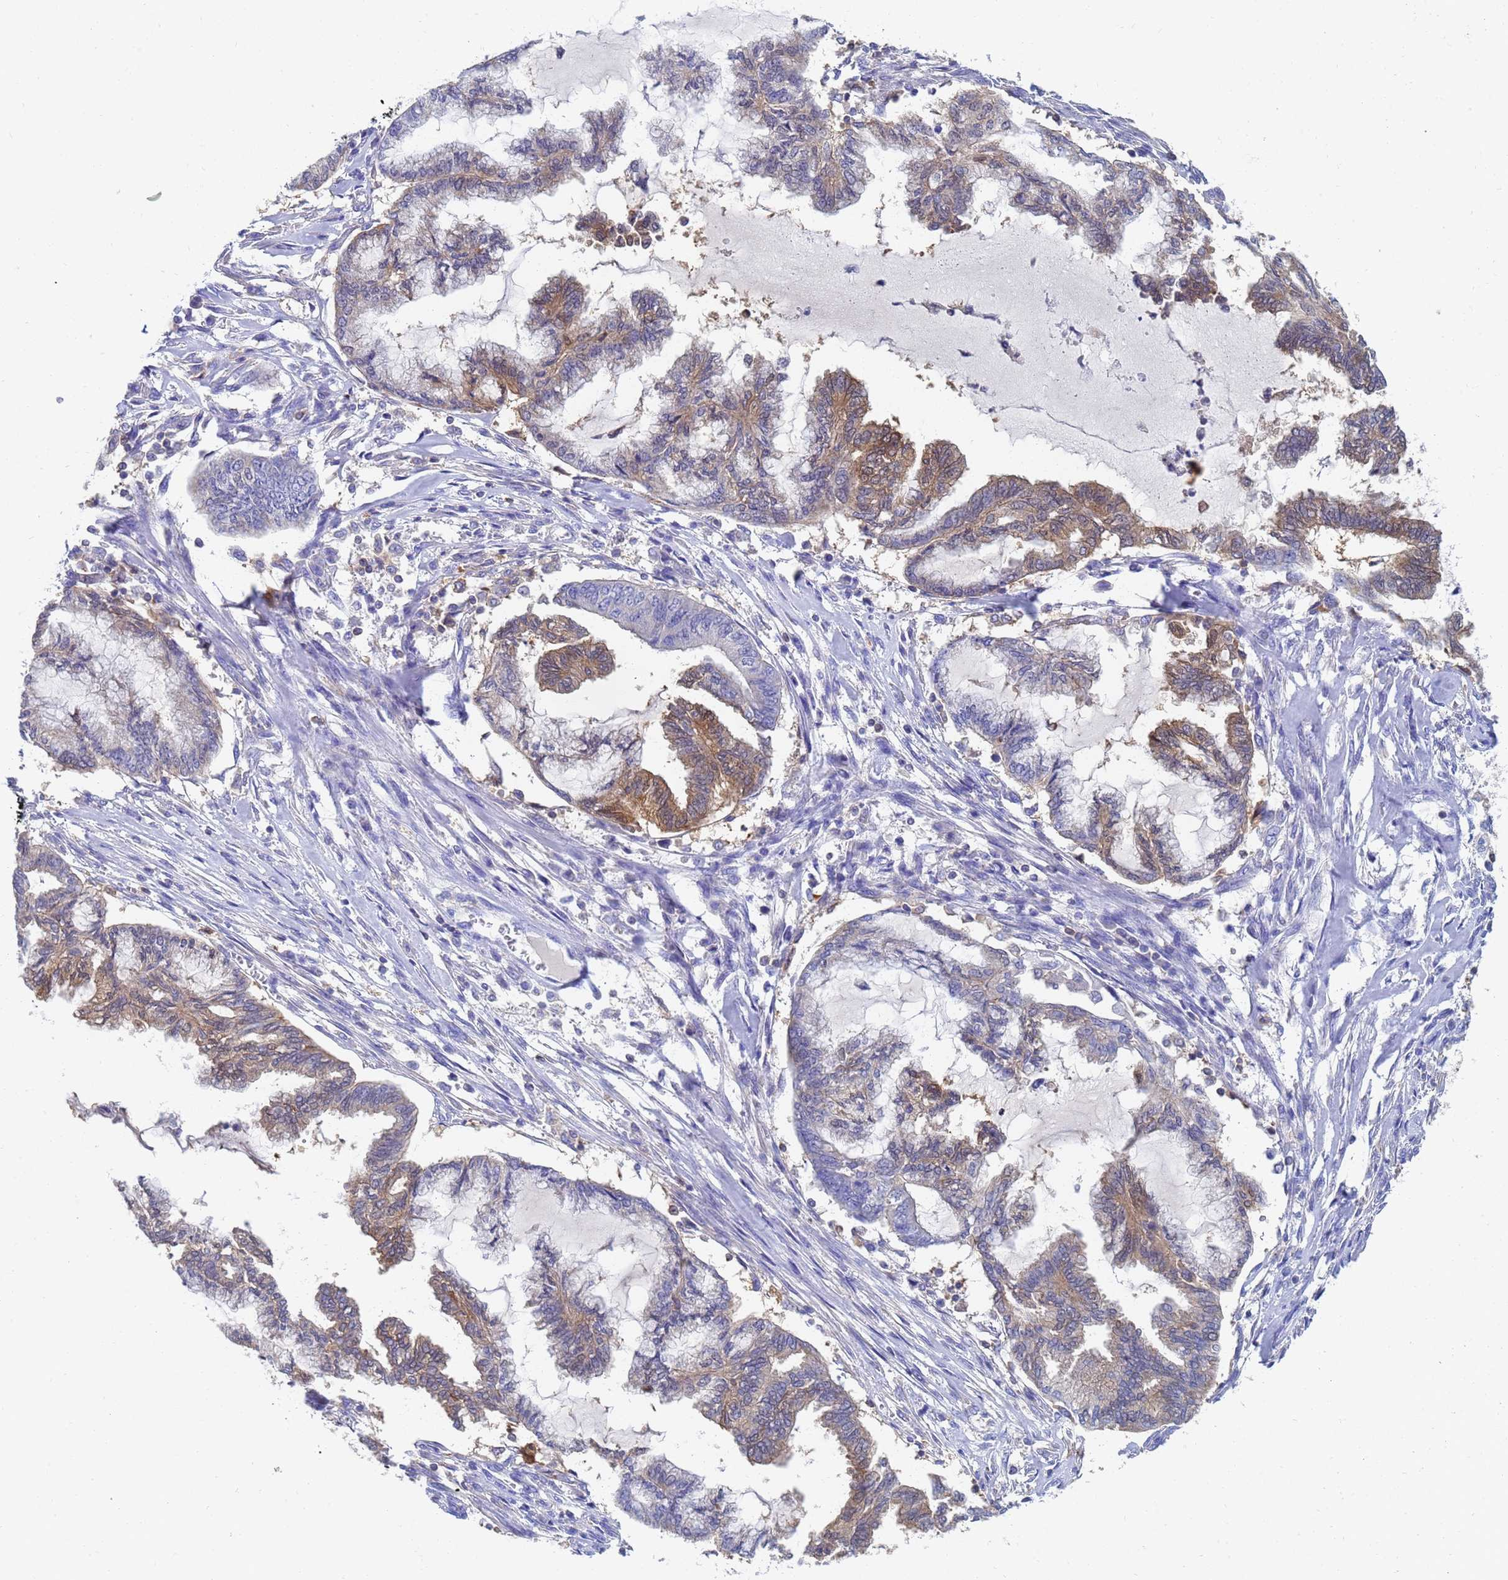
{"staining": {"intensity": "moderate", "quantity": "25%-75%", "location": "cytoplasmic/membranous"}, "tissue": "endometrial cancer", "cell_type": "Tumor cells", "image_type": "cancer", "snomed": [{"axis": "morphology", "description": "Adenocarcinoma, NOS"}, {"axis": "topography", "description": "Endometrium"}], "caption": "Immunohistochemical staining of human endometrial adenocarcinoma displays moderate cytoplasmic/membranous protein positivity in about 25%-75% of tumor cells.", "gene": "GCHFR", "patient": {"sex": "female", "age": 86}}